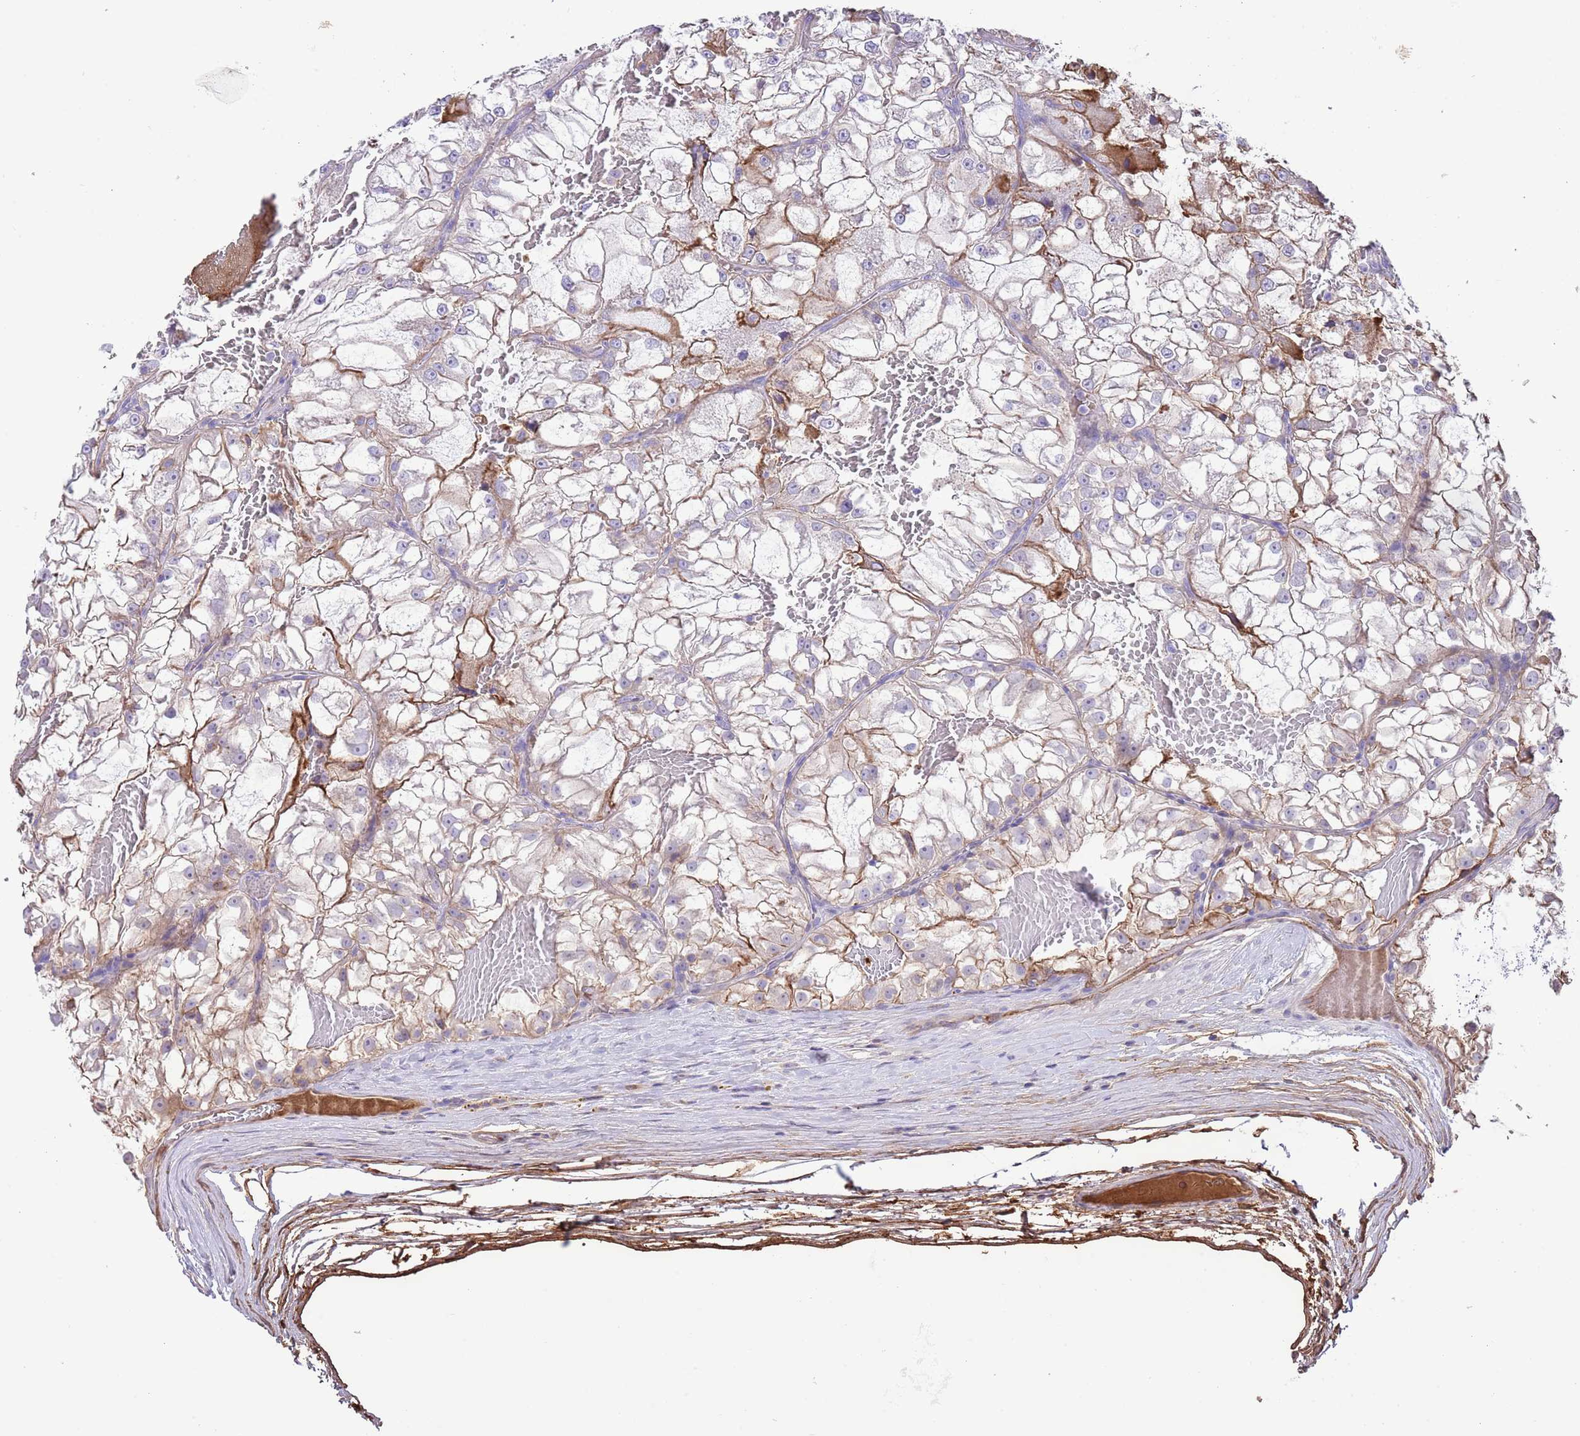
{"staining": {"intensity": "weak", "quantity": "25%-75%", "location": "cytoplasmic/membranous"}, "tissue": "renal cancer", "cell_type": "Tumor cells", "image_type": "cancer", "snomed": [{"axis": "morphology", "description": "Adenocarcinoma, NOS"}, {"axis": "topography", "description": "Kidney"}], "caption": "Protein expression by immunohistochemistry (IHC) exhibits weak cytoplasmic/membranous expression in about 25%-75% of tumor cells in renal cancer (adenocarcinoma).", "gene": "IGF1", "patient": {"sex": "female", "age": 72}}